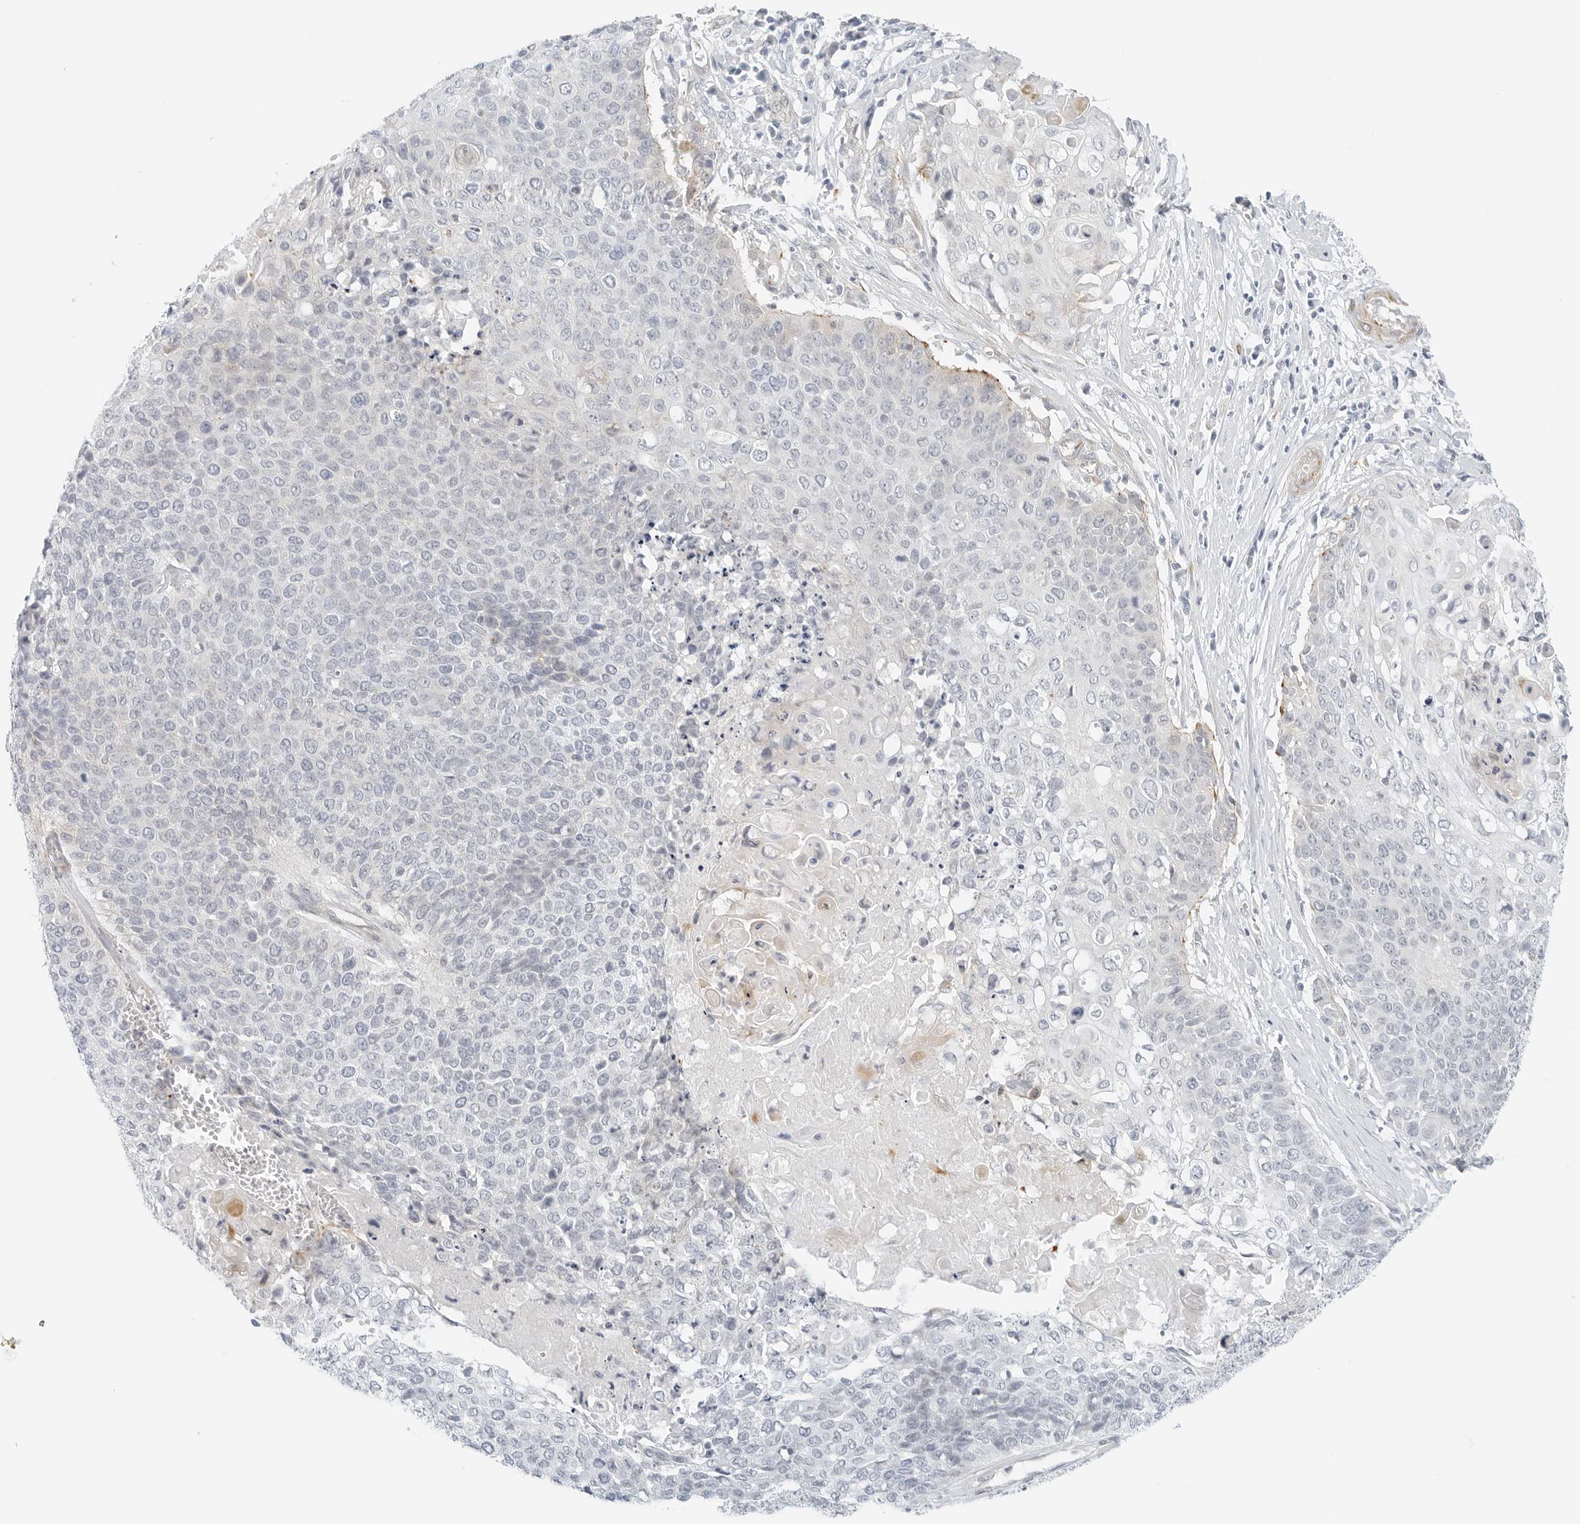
{"staining": {"intensity": "negative", "quantity": "none", "location": "none"}, "tissue": "cervical cancer", "cell_type": "Tumor cells", "image_type": "cancer", "snomed": [{"axis": "morphology", "description": "Squamous cell carcinoma, NOS"}, {"axis": "topography", "description": "Cervix"}], "caption": "Immunohistochemistry (IHC) image of neoplastic tissue: squamous cell carcinoma (cervical) stained with DAB displays no significant protein positivity in tumor cells.", "gene": "IQCC", "patient": {"sex": "female", "age": 39}}